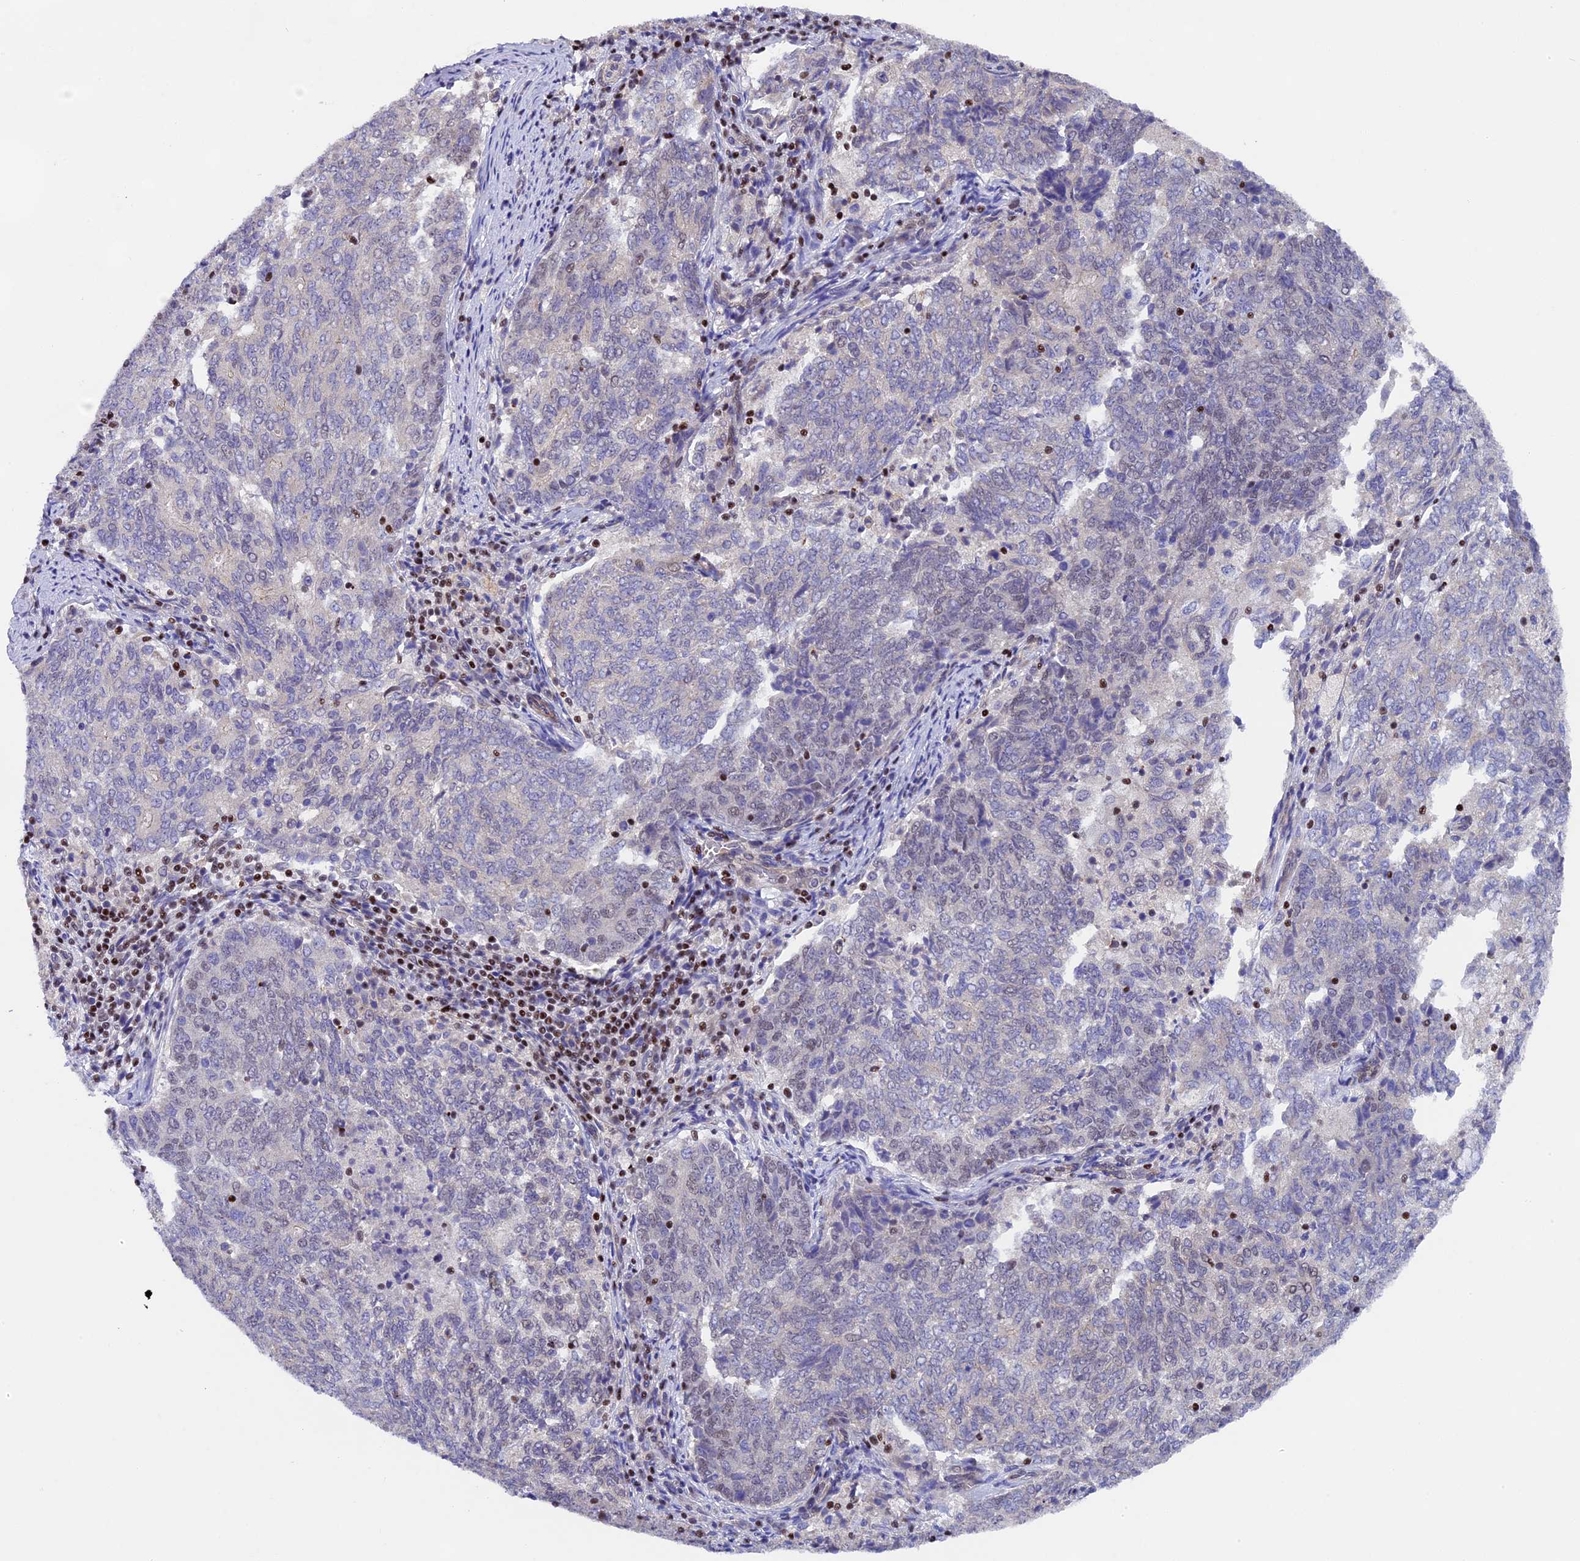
{"staining": {"intensity": "negative", "quantity": "none", "location": "none"}, "tissue": "endometrial cancer", "cell_type": "Tumor cells", "image_type": "cancer", "snomed": [{"axis": "morphology", "description": "Adenocarcinoma, NOS"}, {"axis": "topography", "description": "Endometrium"}], "caption": "Immunohistochemical staining of adenocarcinoma (endometrial) shows no significant positivity in tumor cells.", "gene": "SP4", "patient": {"sex": "female", "age": 80}}